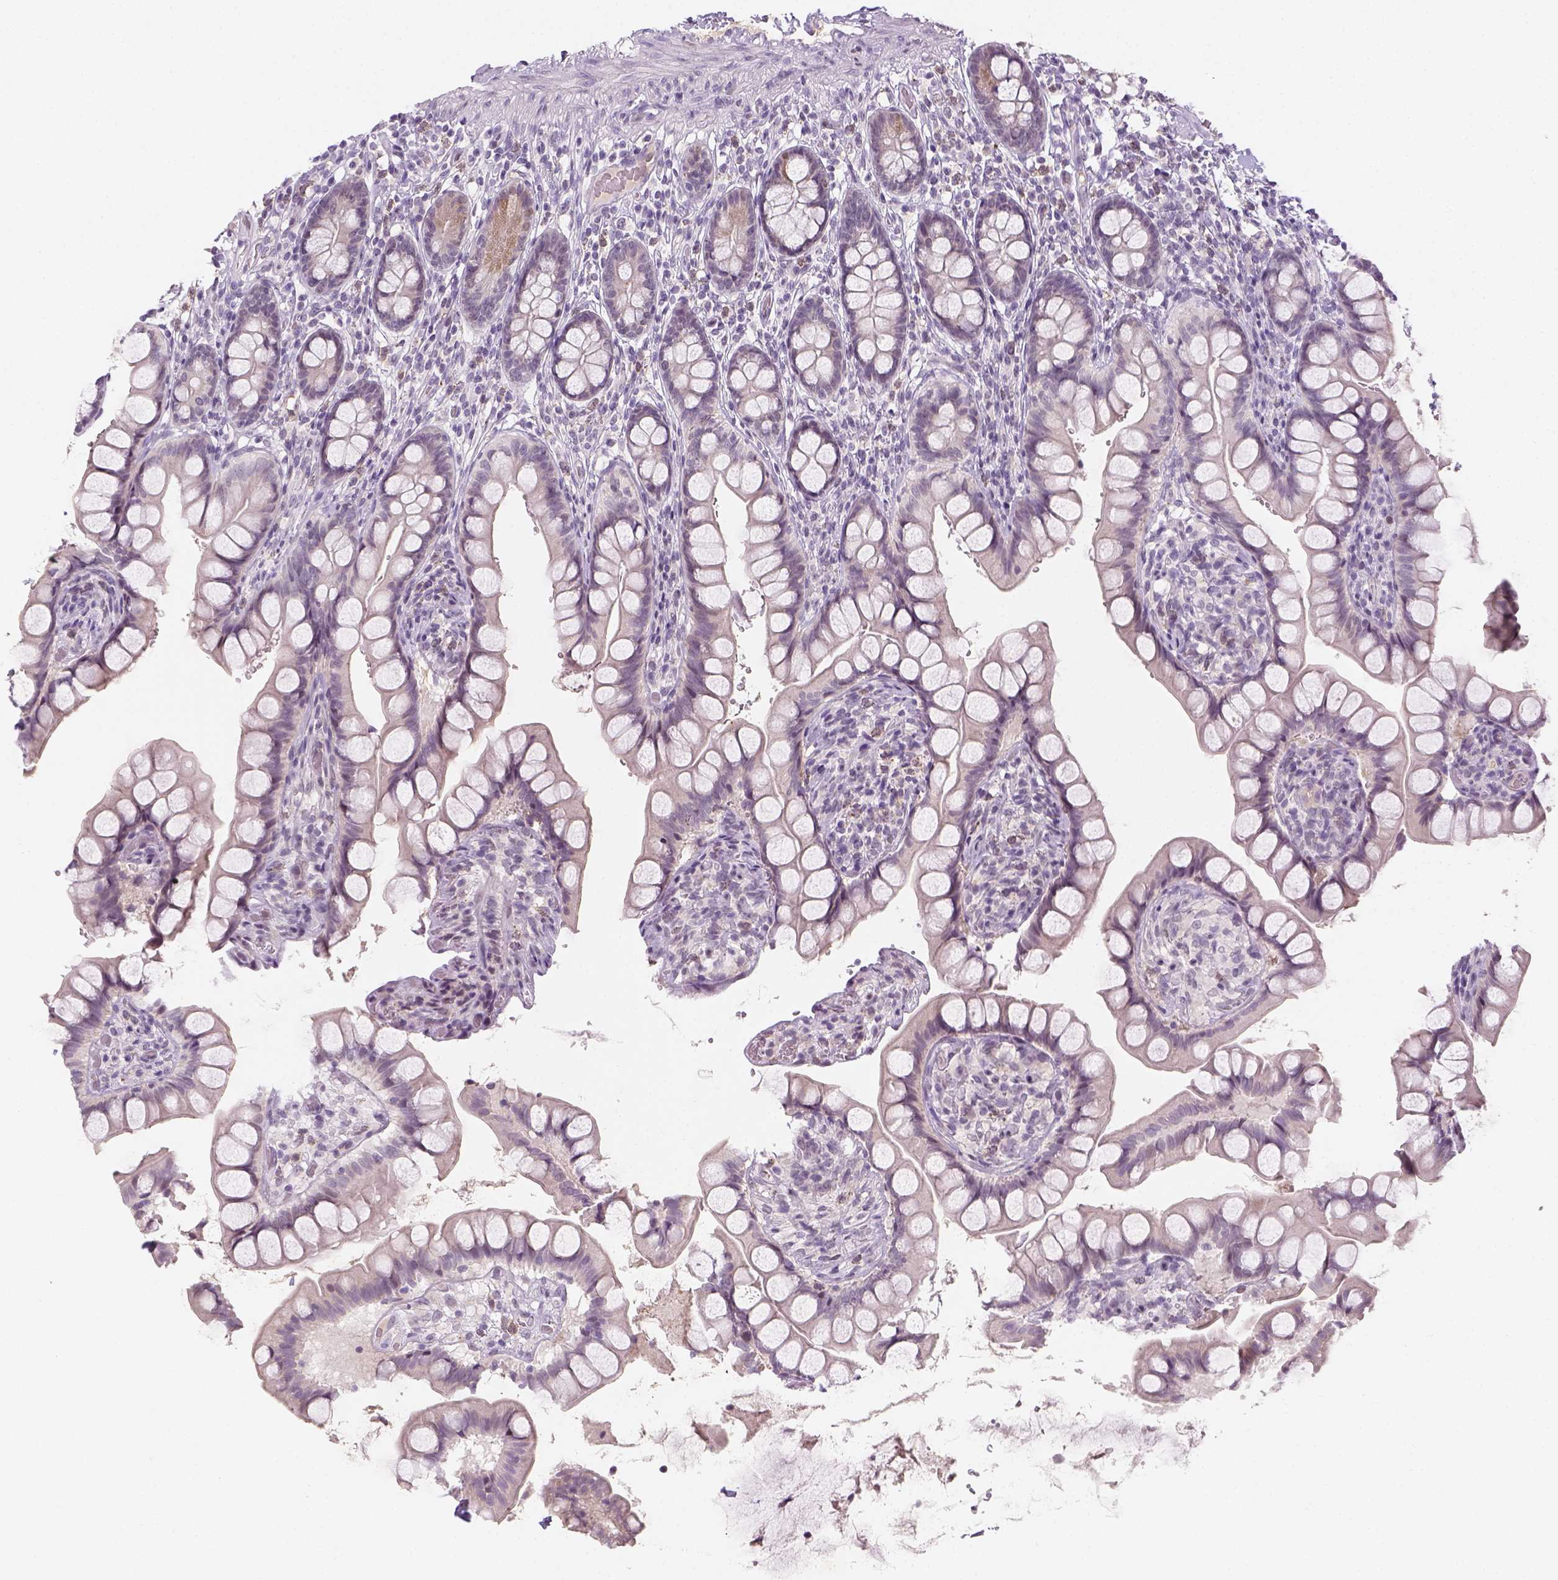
{"staining": {"intensity": "moderate", "quantity": "<25%", "location": "cytoplasmic/membranous"}, "tissue": "small intestine", "cell_type": "Glandular cells", "image_type": "normal", "snomed": [{"axis": "morphology", "description": "Normal tissue, NOS"}, {"axis": "topography", "description": "Small intestine"}], "caption": "This is a photomicrograph of immunohistochemistry (IHC) staining of unremarkable small intestine, which shows moderate positivity in the cytoplasmic/membranous of glandular cells.", "gene": "MAGEB3", "patient": {"sex": "male", "age": 70}}